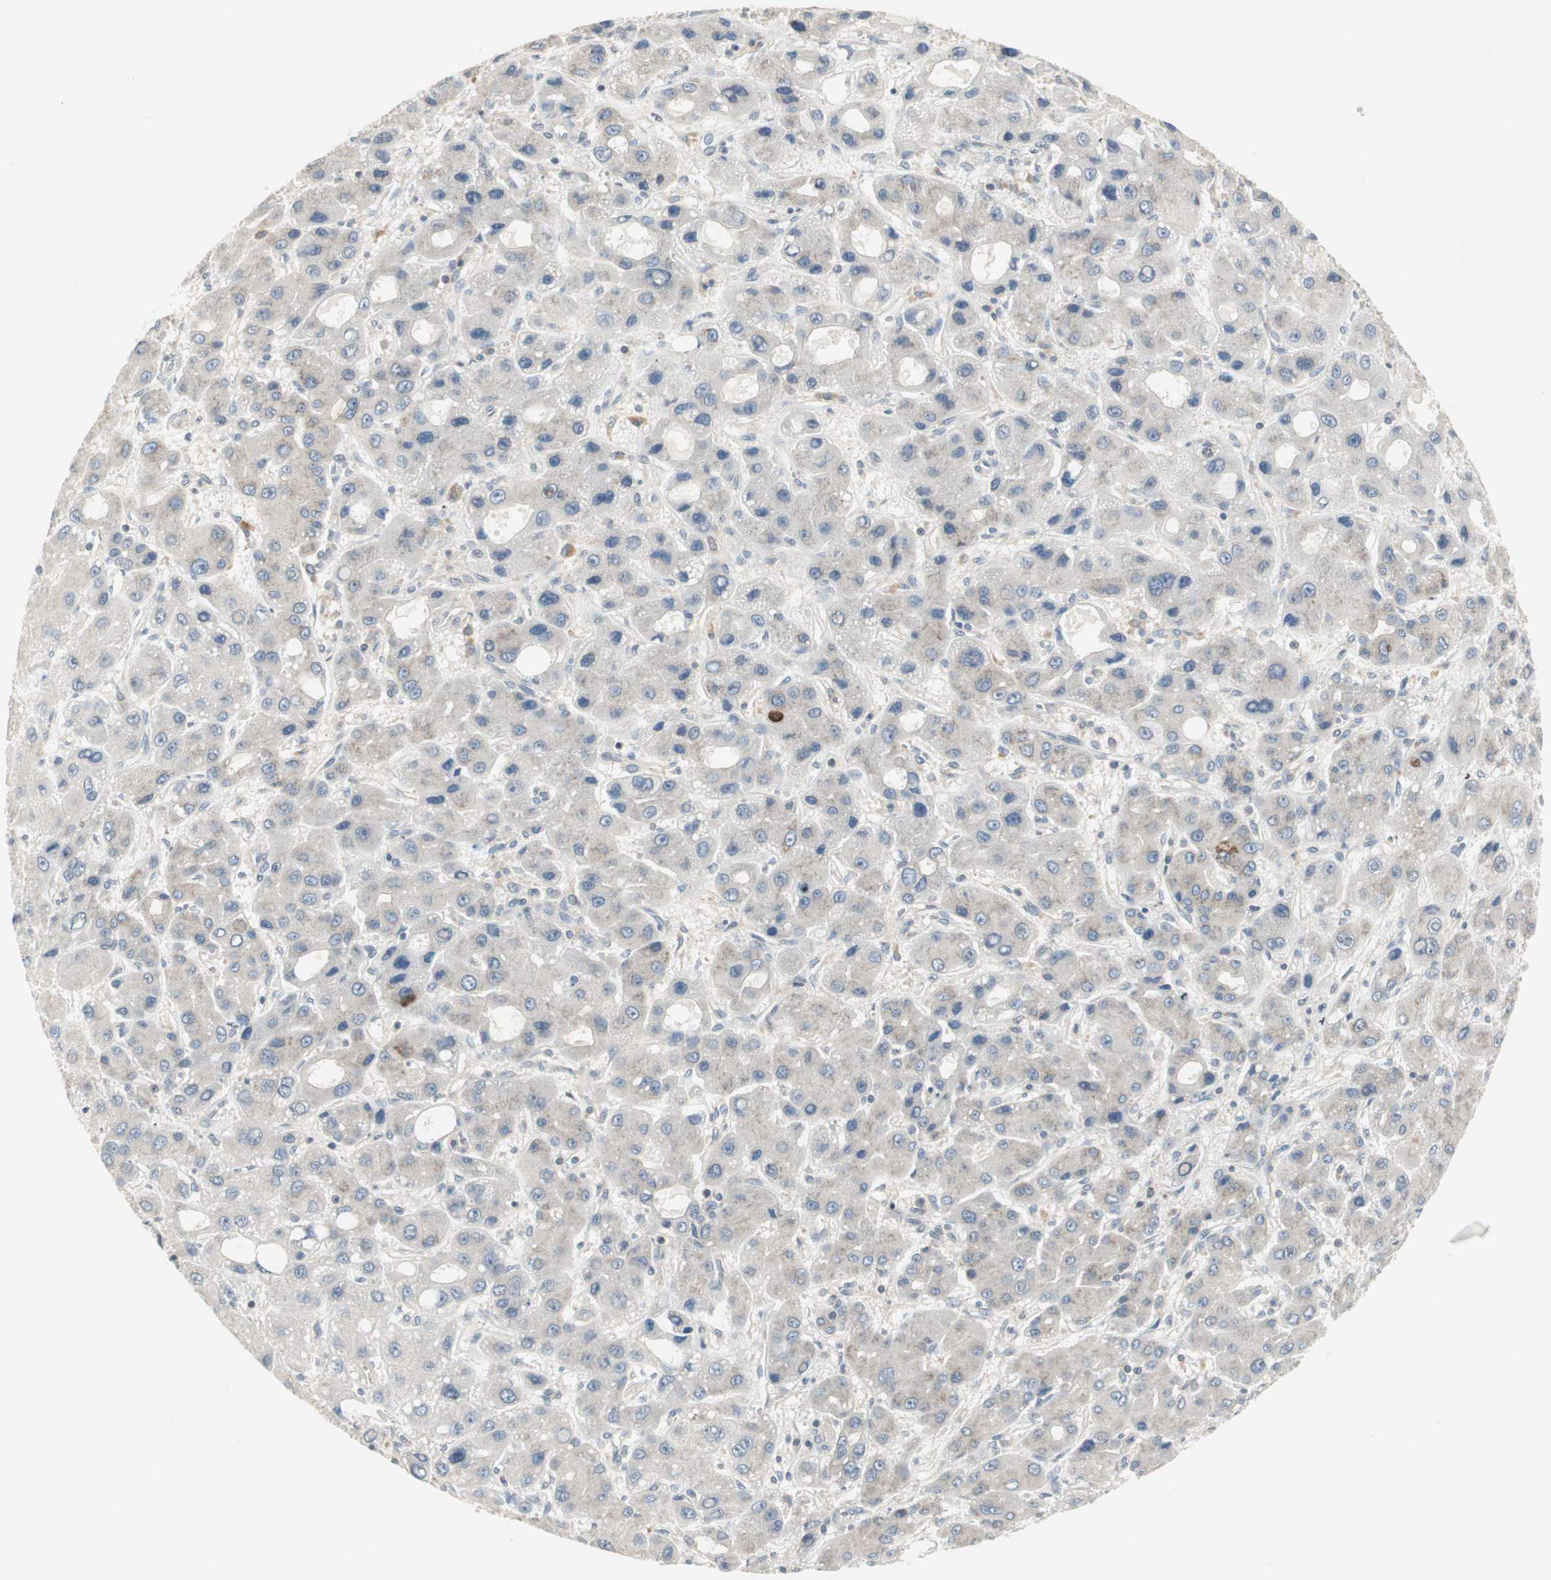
{"staining": {"intensity": "weak", "quantity": "<25%", "location": "cytoplasmic/membranous"}, "tissue": "liver cancer", "cell_type": "Tumor cells", "image_type": "cancer", "snomed": [{"axis": "morphology", "description": "Carcinoma, Hepatocellular, NOS"}, {"axis": "topography", "description": "Liver"}], "caption": "IHC image of neoplastic tissue: human liver hepatocellular carcinoma stained with DAB reveals no significant protein positivity in tumor cells. (Immunohistochemistry, brightfield microscopy, high magnification).", "gene": "ZFP36", "patient": {"sex": "male", "age": 55}}